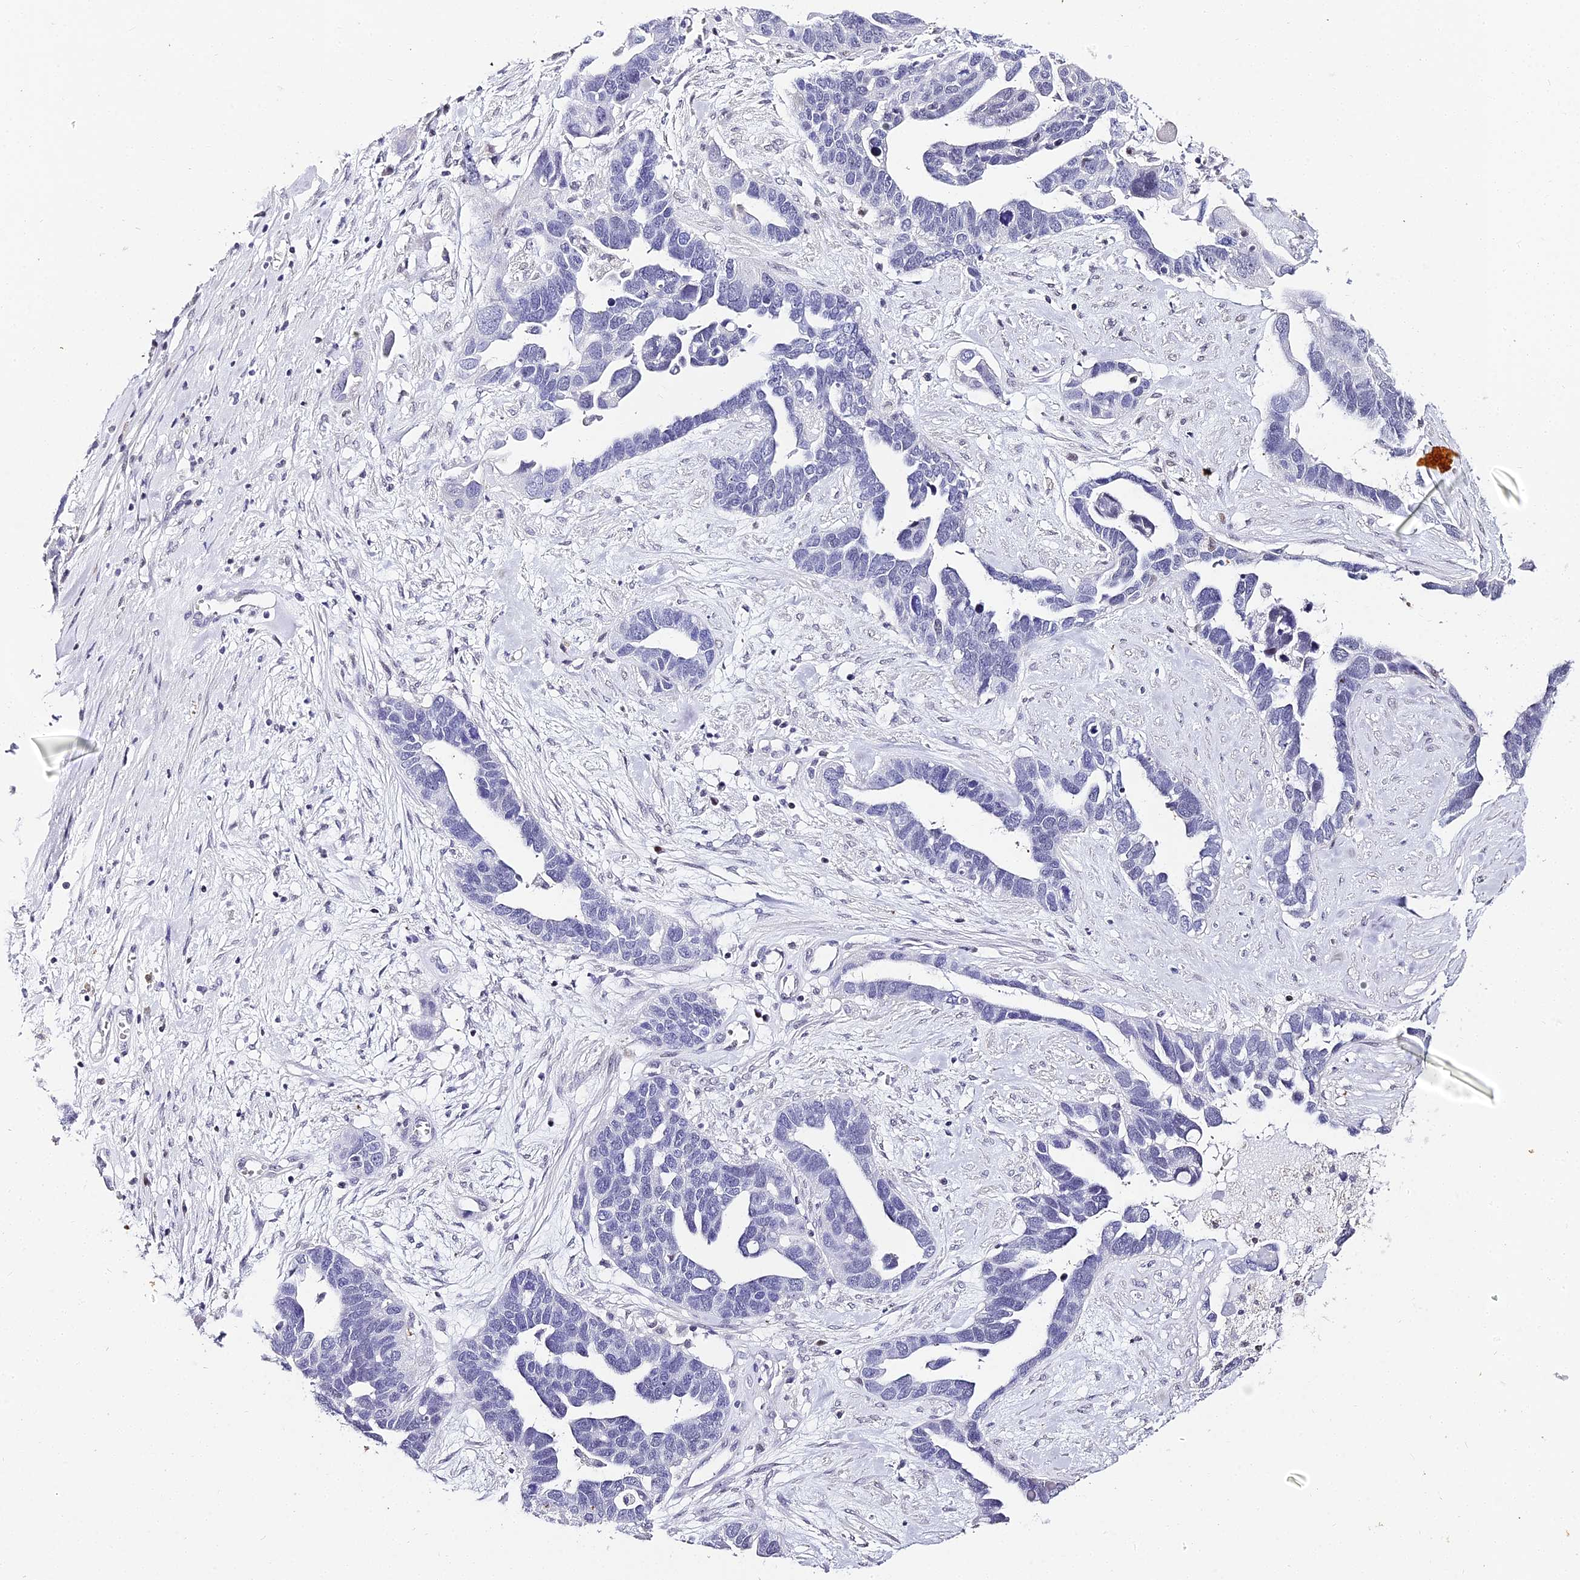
{"staining": {"intensity": "negative", "quantity": "none", "location": "none"}, "tissue": "ovarian cancer", "cell_type": "Tumor cells", "image_type": "cancer", "snomed": [{"axis": "morphology", "description": "Cystadenocarcinoma, serous, NOS"}, {"axis": "topography", "description": "Ovary"}], "caption": "Immunohistochemical staining of human serous cystadenocarcinoma (ovarian) demonstrates no significant staining in tumor cells. (DAB IHC with hematoxylin counter stain).", "gene": "ABHD14A-ACY1", "patient": {"sex": "female", "age": 54}}